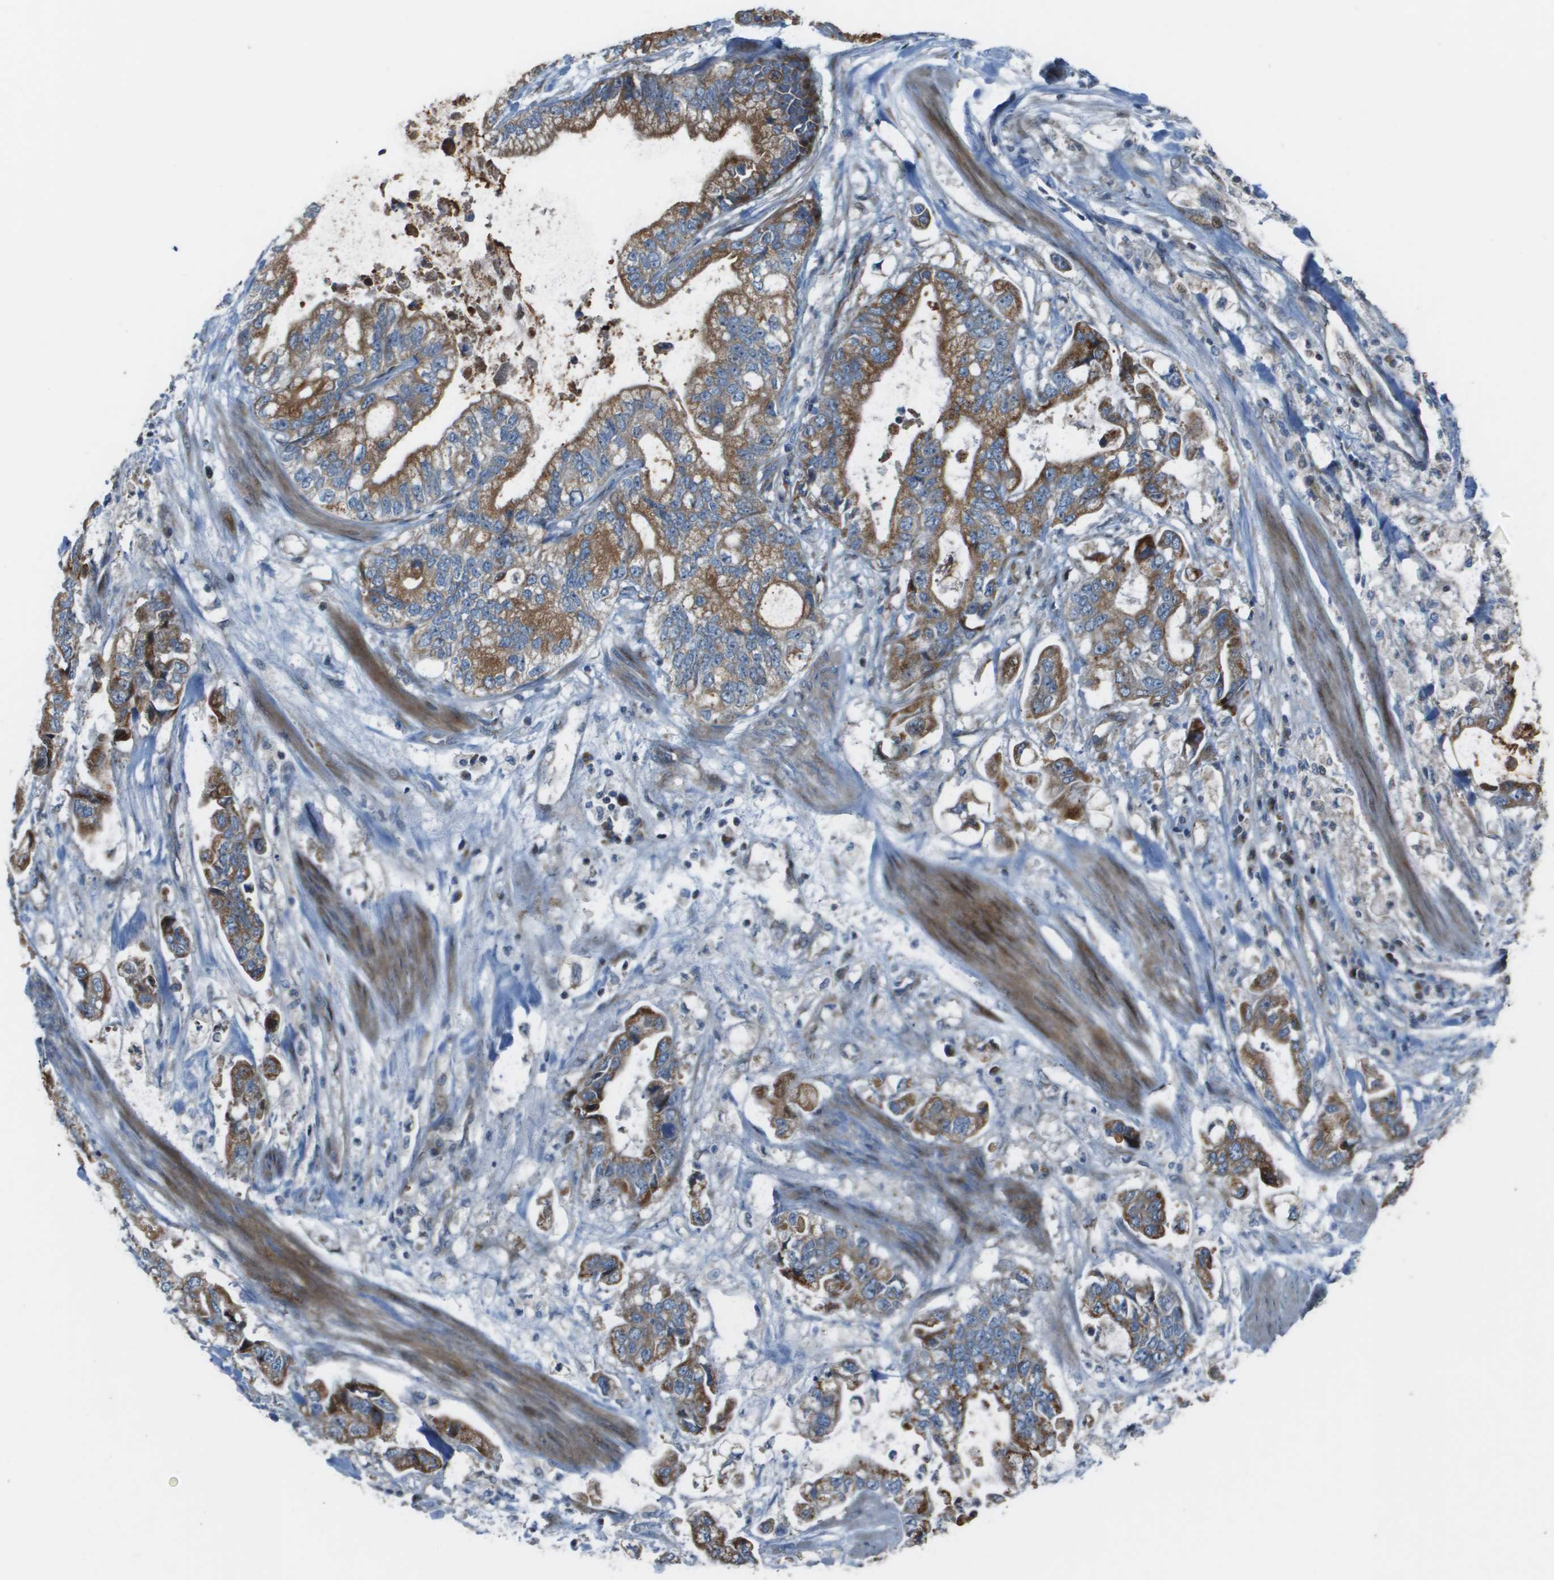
{"staining": {"intensity": "moderate", "quantity": ">75%", "location": "cytoplasmic/membranous"}, "tissue": "stomach cancer", "cell_type": "Tumor cells", "image_type": "cancer", "snomed": [{"axis": "morphology", "description": "Normal tissue, NOS"}, {"axis": "morphology", "description": "Adenocarcinoma, NOS"}, {"axis": "topography", "description": "Stomach"}], "caption": "The micrograph exhibits staining of stomach adenocarcinoma, revealing moderate cytoplasmic/membranous protein positivity (brown color) within tumor cells. (DAB IHC with brightfield microscopy, high magnification).", "gene": "MGAT3", "patient": {"sex": "male", "age": 62}}